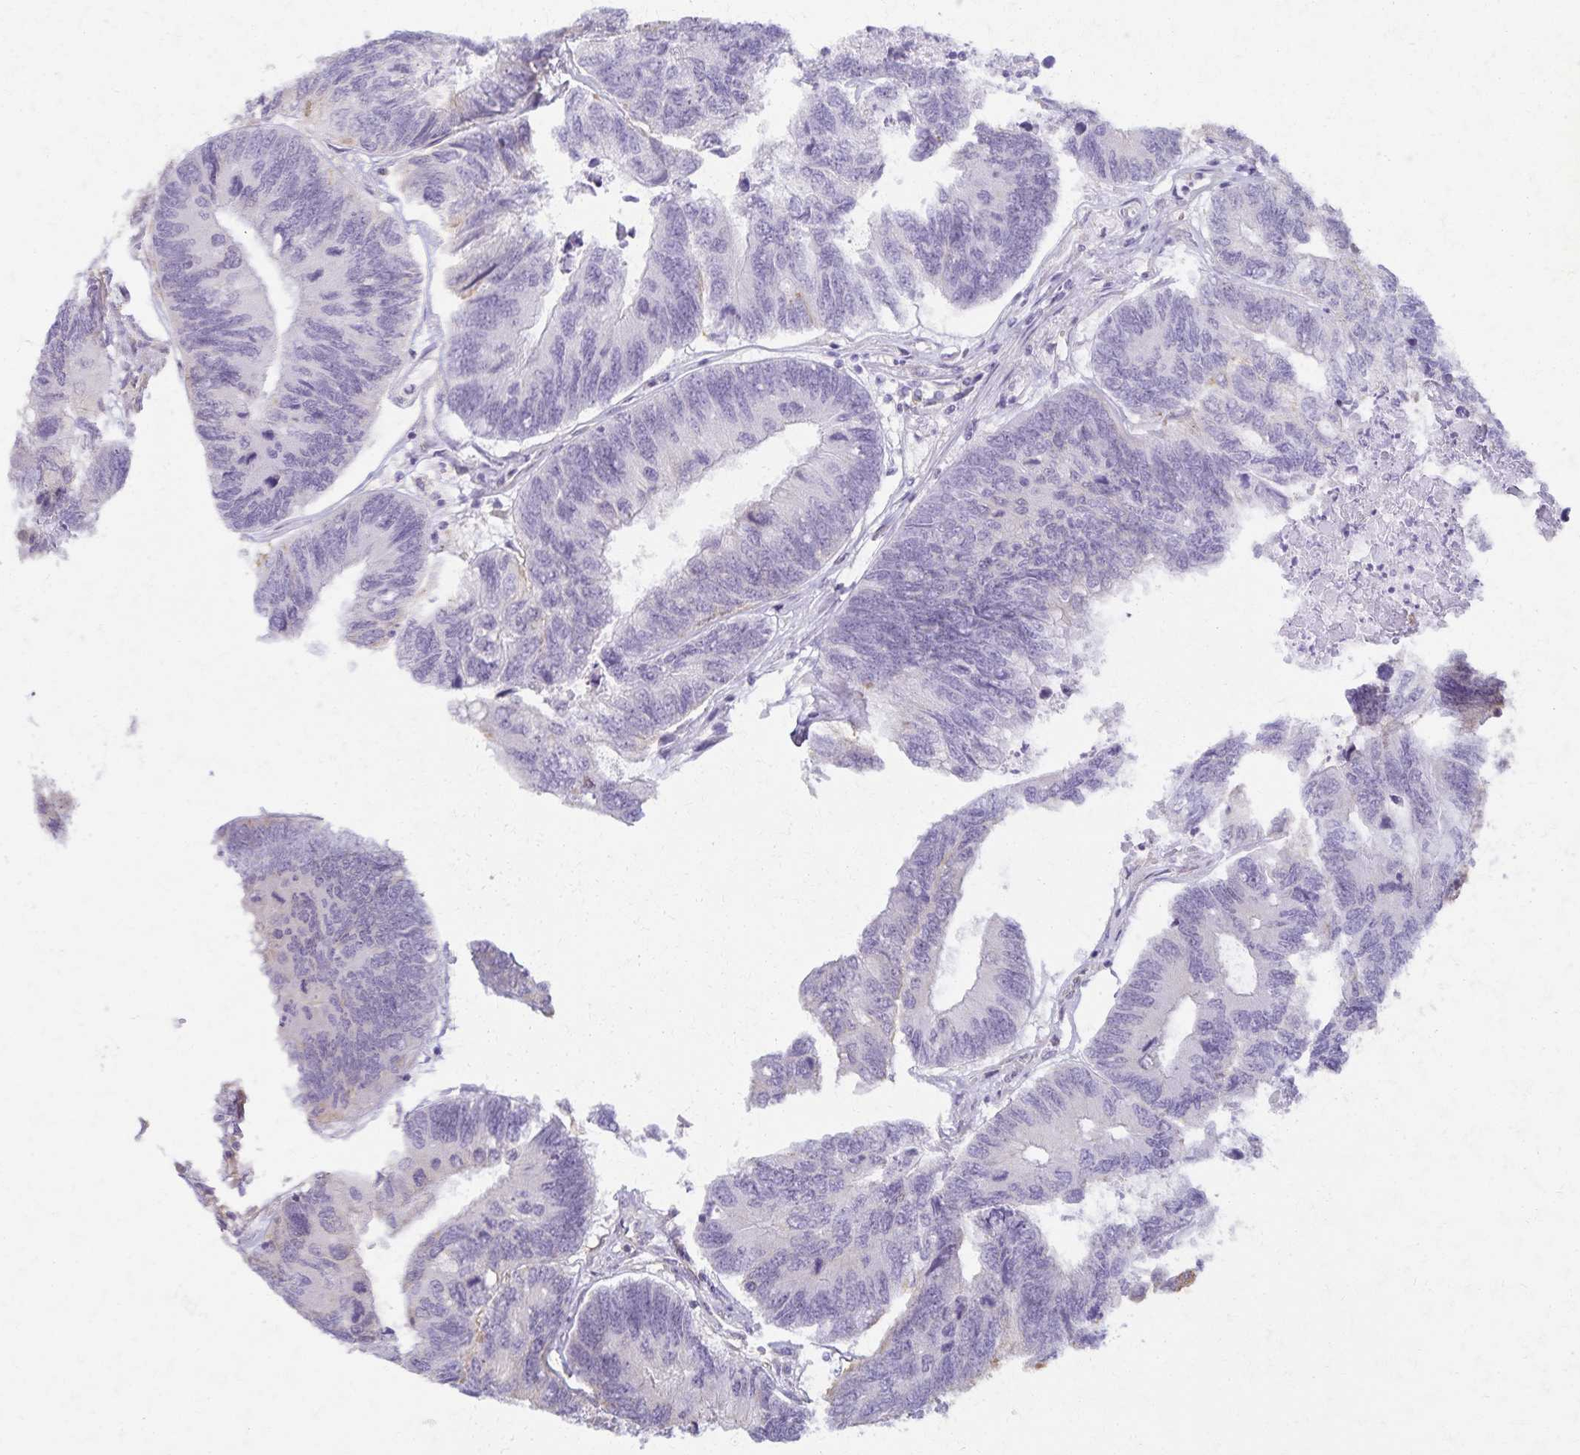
{"staining": {"intensity": "weak", "quantity": "<25%", "location": "cytoplasmic/membranous"}, "tissue": "colorectal cancer", "cell_type": "Tumor cells", "image_type": "cancer", "snomed": [{"axis": "morphology", "description": "Adenocarcinoma, NOS"}, {"axis": "topography", "description": "Colon"}], "caption": "High magnification brightfield microscopy of colorectal adenocarcinoma stained with DAB (brown) and counterstained with hematoxylin (blue): tumor cells show no significant expression.", "gene": "KISS1", "patient": {"sex": "female", "age": 67}}